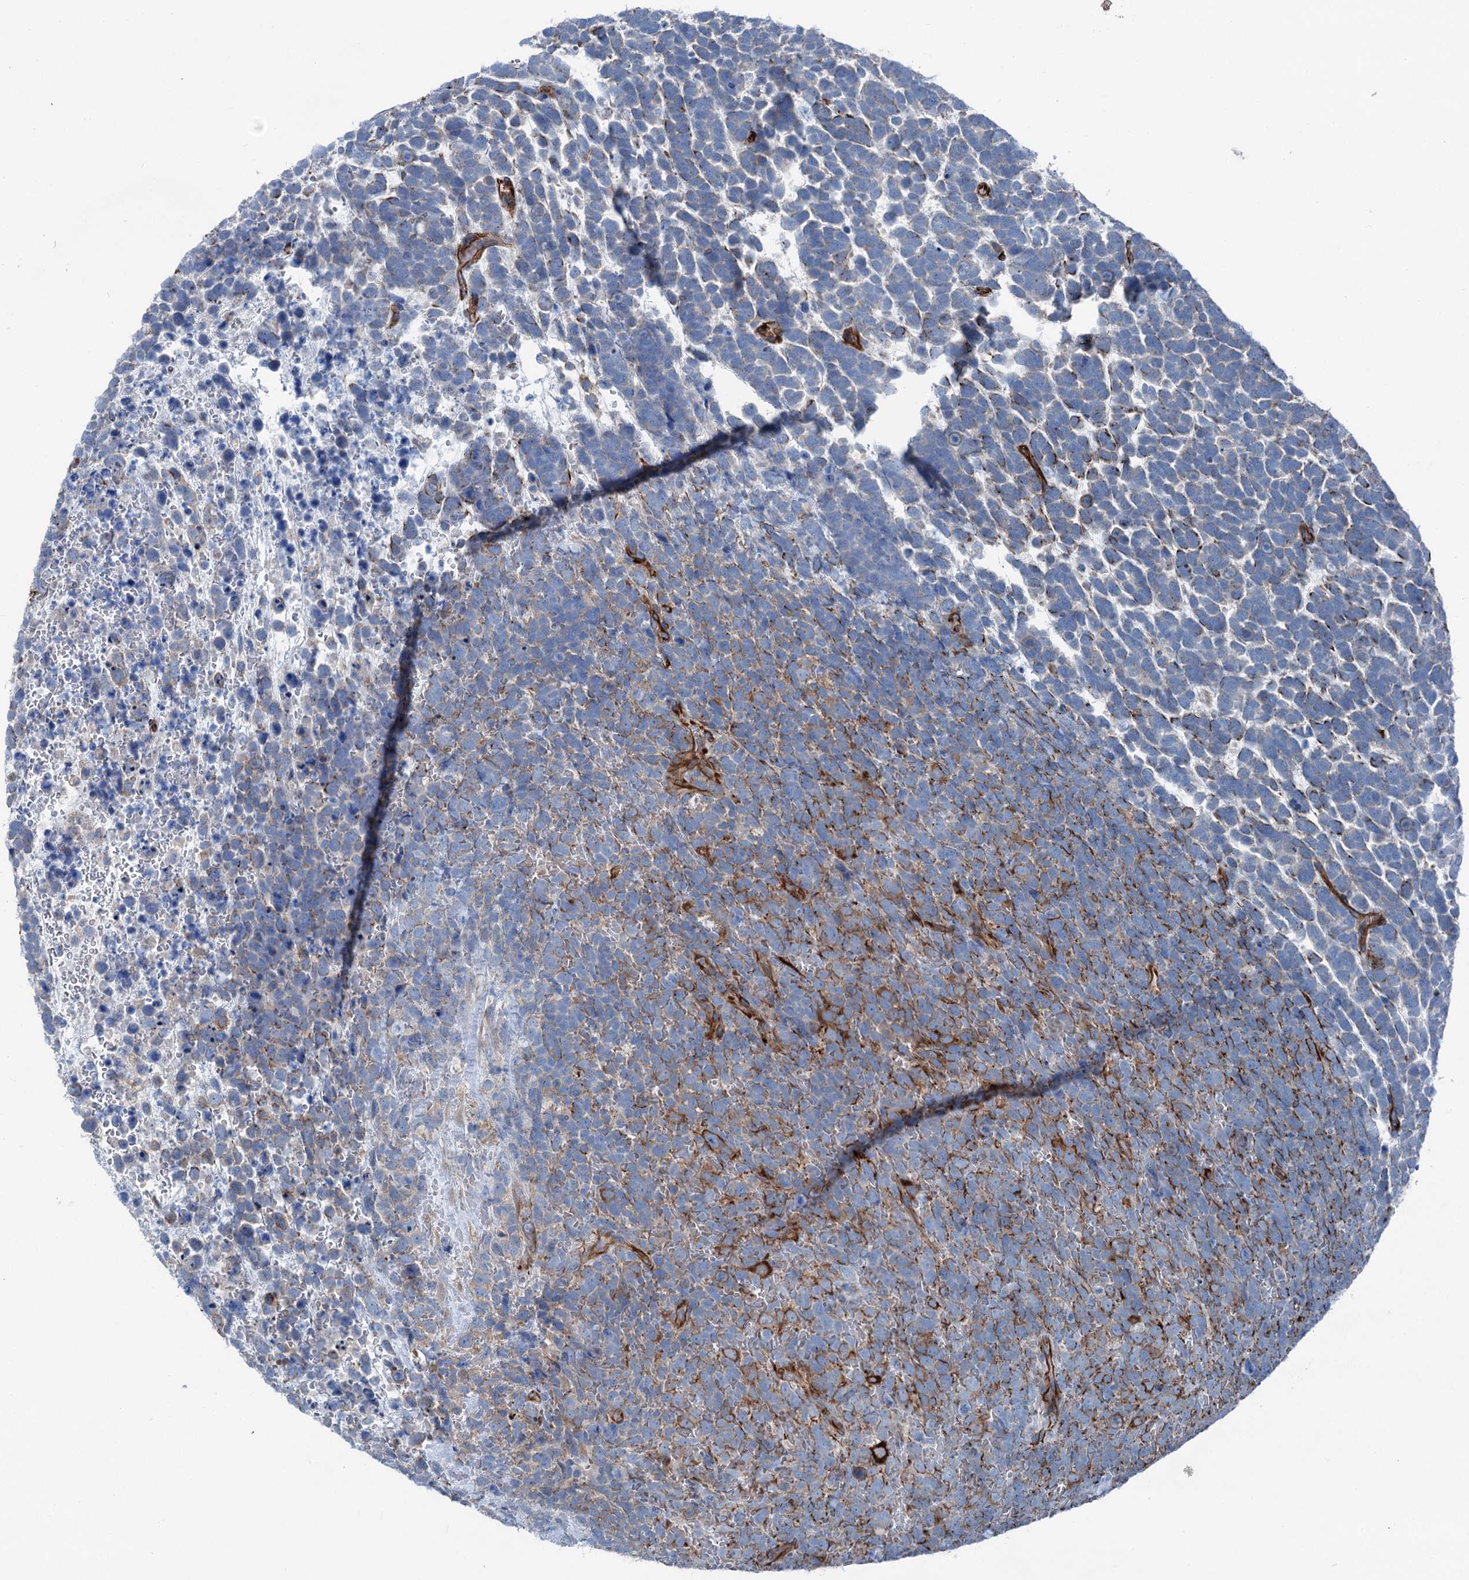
{"staining": {"intensity": "weak", "quantity": "<25%", "location": "cytoplasmic/membranous"}, "tissue": "urothelial cancer", "cell_type": "Tumor cells", "image_type": "cancer", "snomed": [{"axis": "morphology", "description": "Urothelial carcinoma, High grade"}, {"axis": "topography", "description": "Urinary bladder"}], "caption": "An image of urothelial cancer stained for a protein reveals no brown staining in tumor cells.", "gene": "CALCOCO1", "patient": {"sex": "female", "age": 82}}